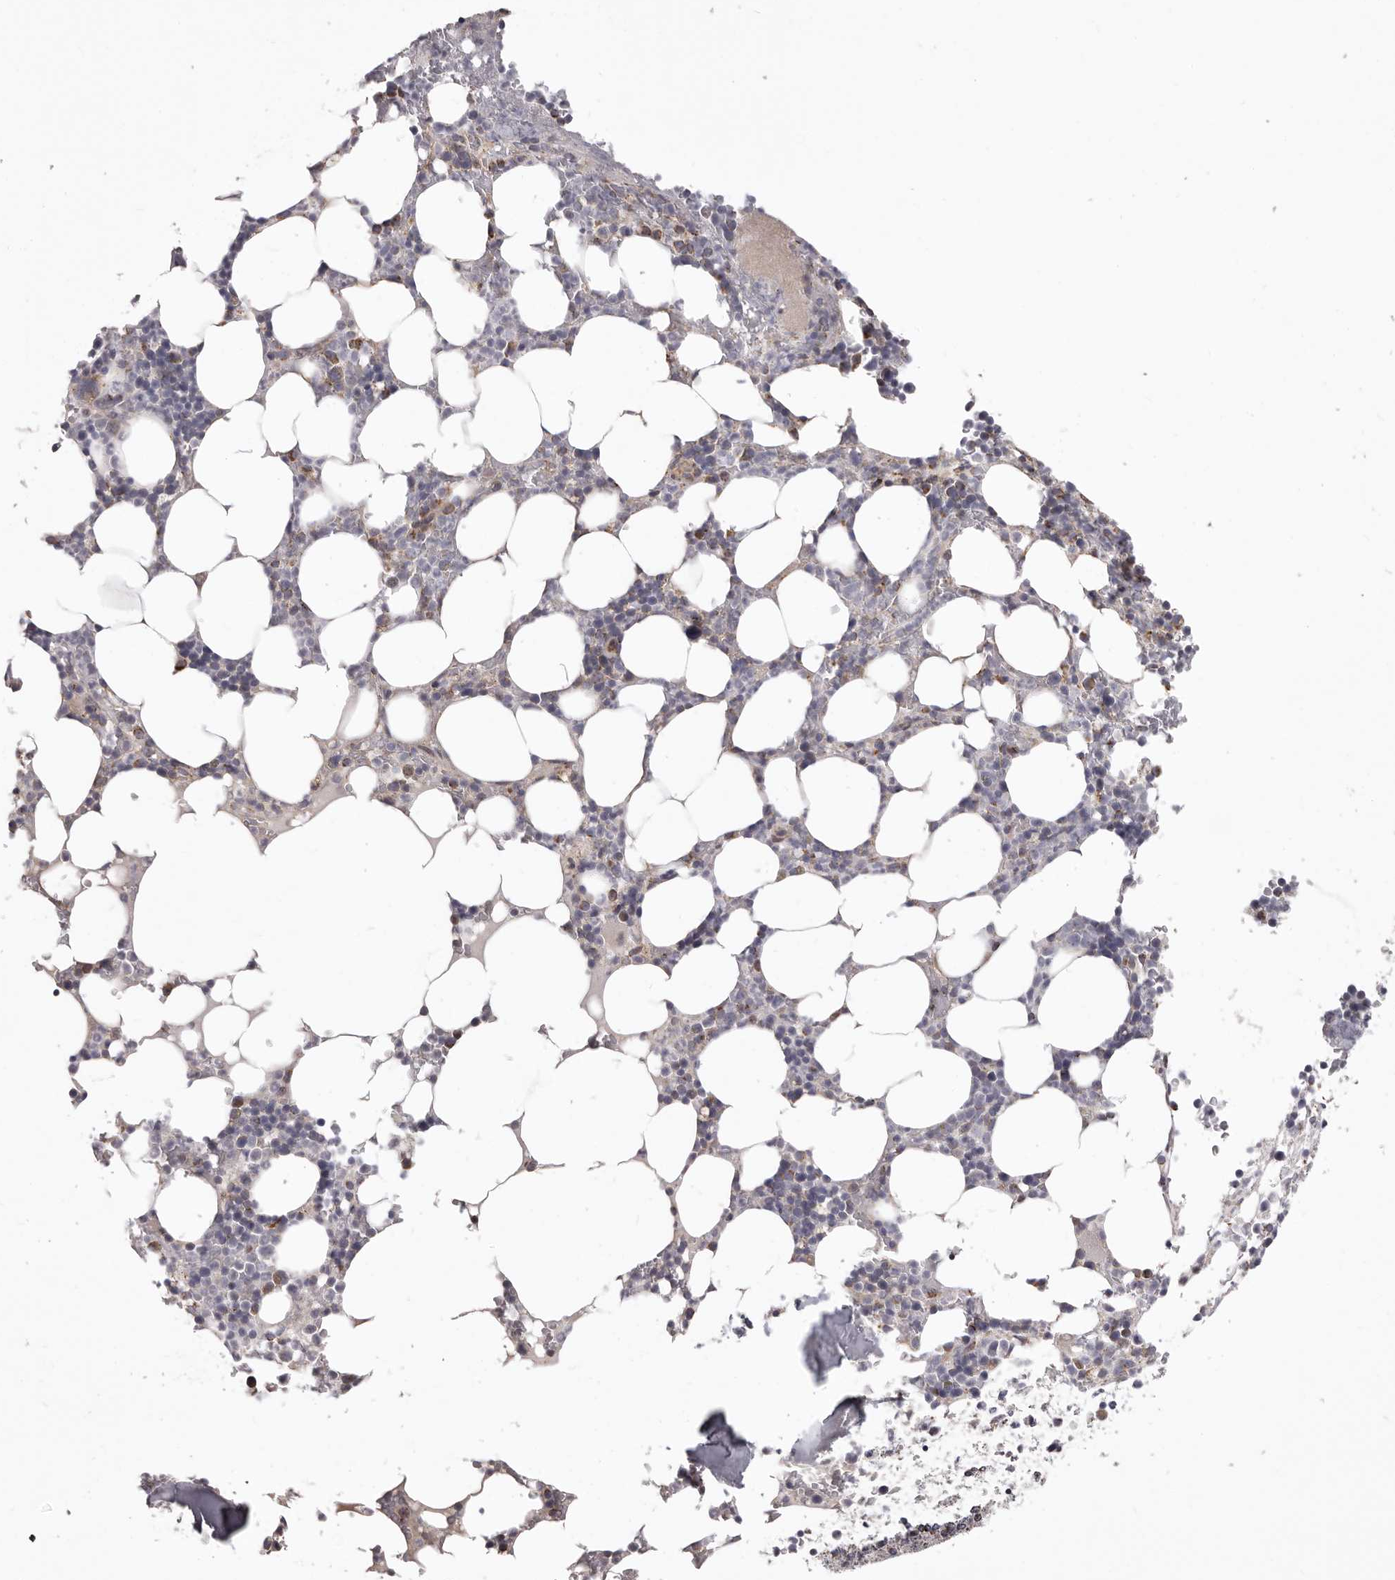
{"staining": {"intensity": "negative", "quantity": "none", "location": "none"}, "tissue": "bone marrow", "cell_type": "Hematopoietic cells", "image_type": "normal", "snomed": [{"axis": "morphology", "description": "Normal tissue, NOS"}, {"axis": "topography", "description": "Bone marrow"}], "caption": "Hematopoietic cells show no significant expression in unremarkable bone marrow. (Immunohistochemistry (ihc), brightfield microscopy, high magnification).", "gene": "CHRM2", "patient": {"sex": "male", "age": 58}}